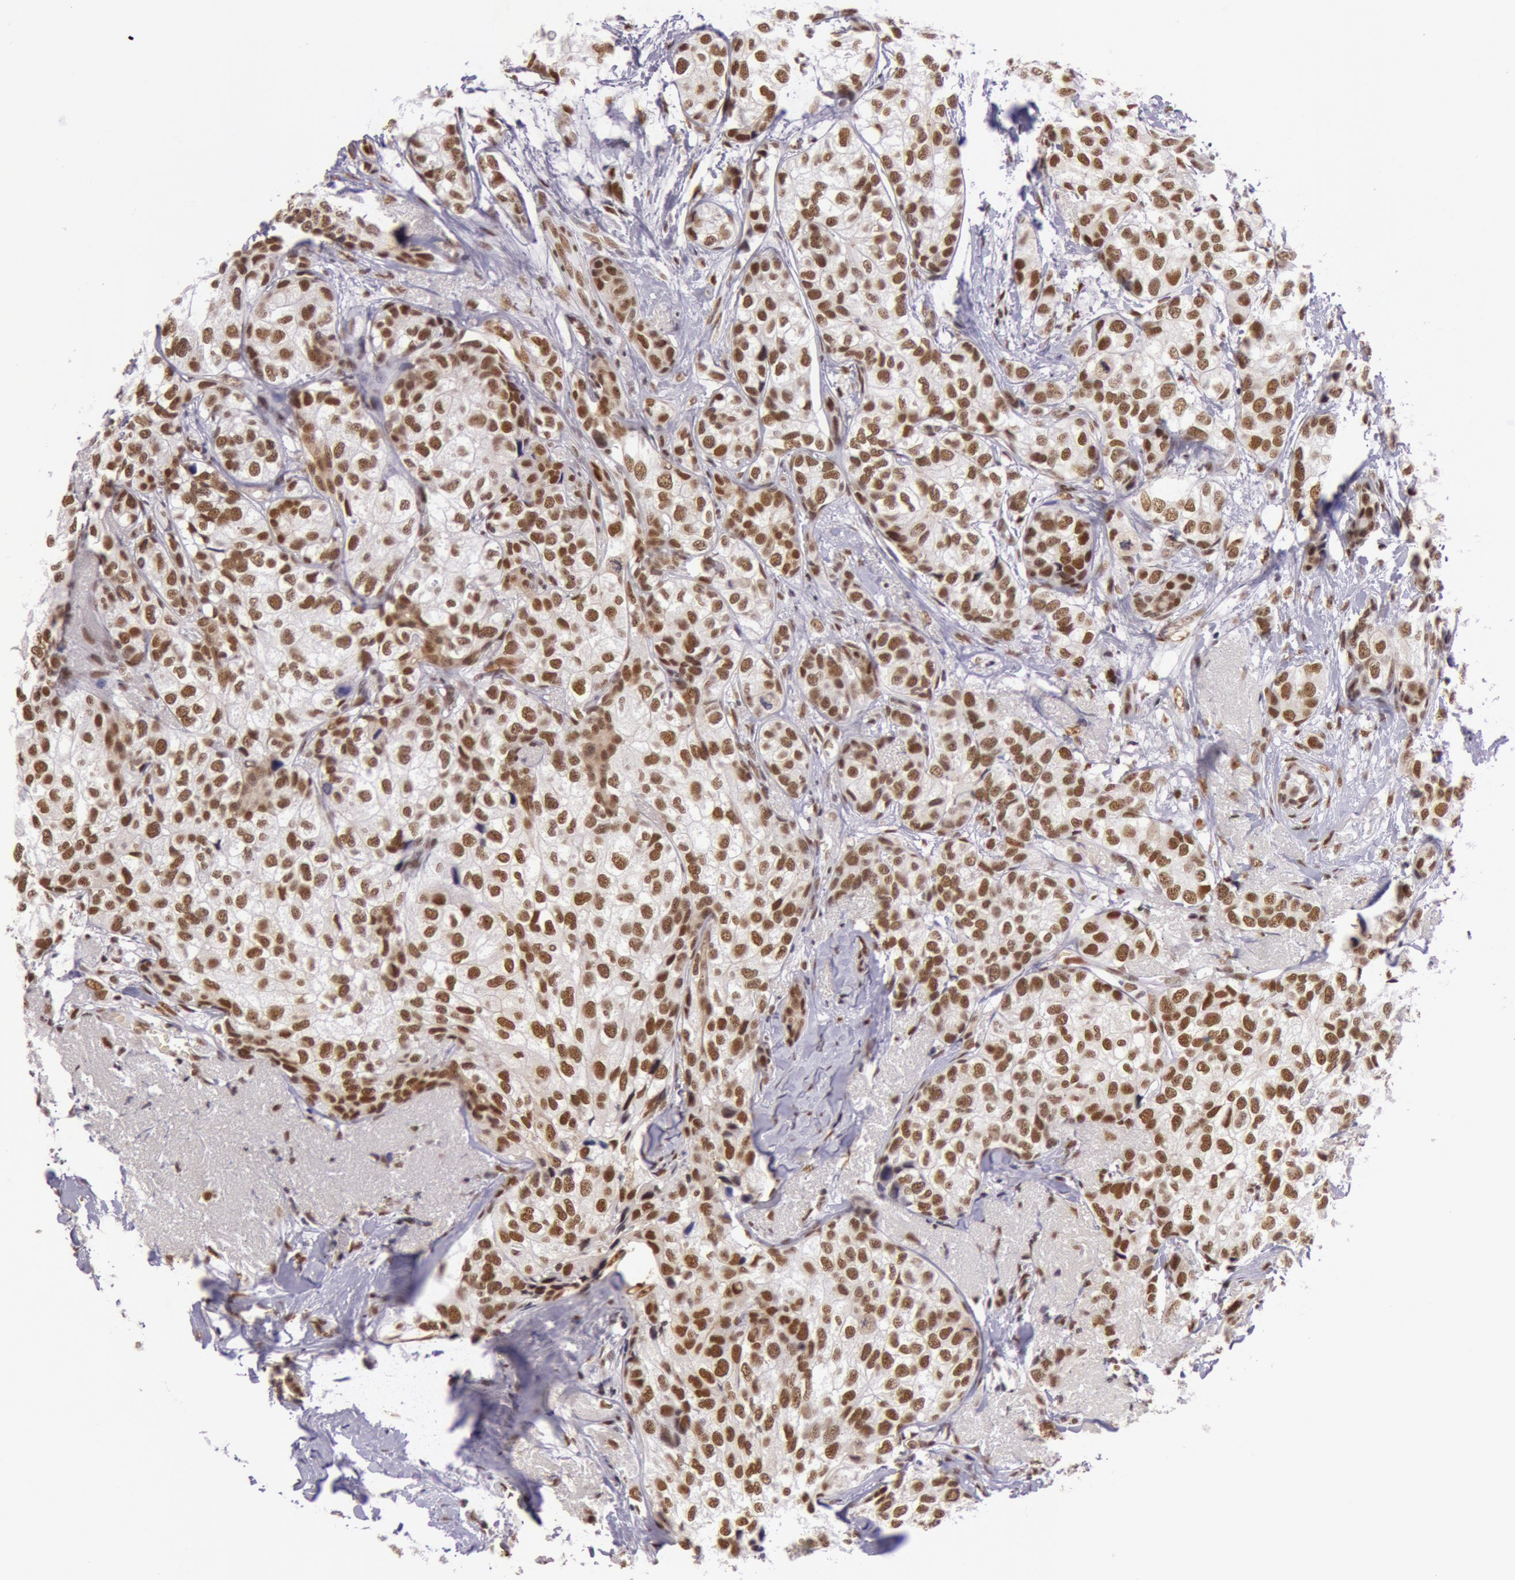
{"staining": {"intensity": "strong", "quantity": ">75%", "location": "nuclear"}, "tissue": "breast cancer", "cell_type": "Tumor cells", "image_type": "cancer", "snomed": [{"axis": "morphology", "description": "Duct carcinoma"}, {"axis": "topography", "description": "Breast"}], "caption": "Breast cancer (infiltrating ductal carcinoma) was stained to show a protein in brown. There is high levels of strong nuclear positivity in about >75% of tumor cells. (Stains: DAB (3,3'-diaminobenzidine) in brown, nuclei in blue, Microscopy: brightfield microscopy at high magnification).", "gene": "NBN", "patient": {"sex": "female", "age": 68}}